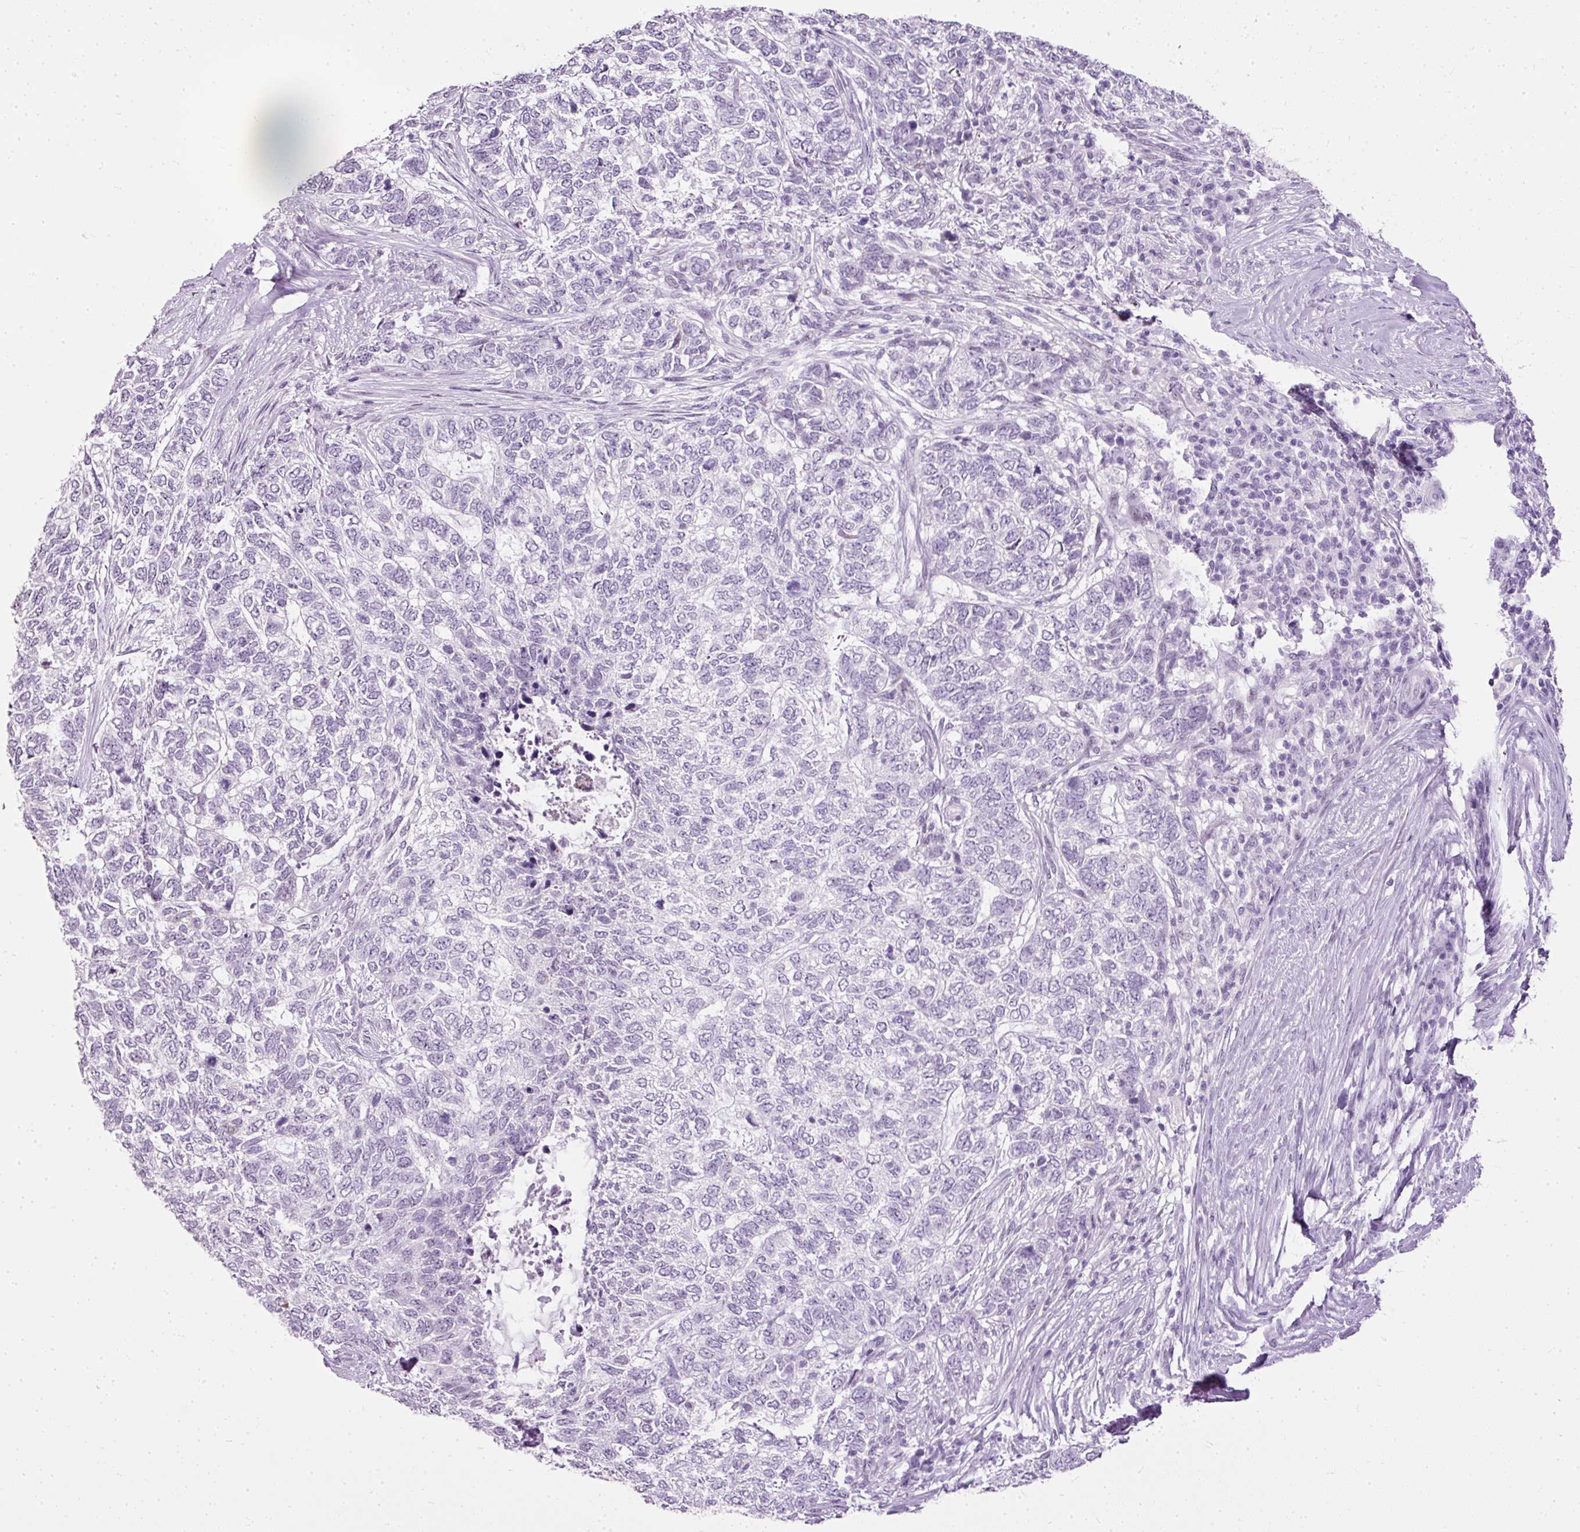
{"staining": {"intensity": "negative", "quantity": "none", "location": "none"}, "tissue": "skin cancer", "cell_type": "Tumor cells", "image_type": "cancer", "snomed": [{"axis": "morphology", "description": "Basal cell carcinoma"}, {"axis": "topography", "description": "Skin"}], "caption": "This is an immunohistochemistry (IHC) image of skin cancer. There is no positivity in tumor cells.", "gene": "PDE6B", "patient": {"sex": "female", "age": 65}}